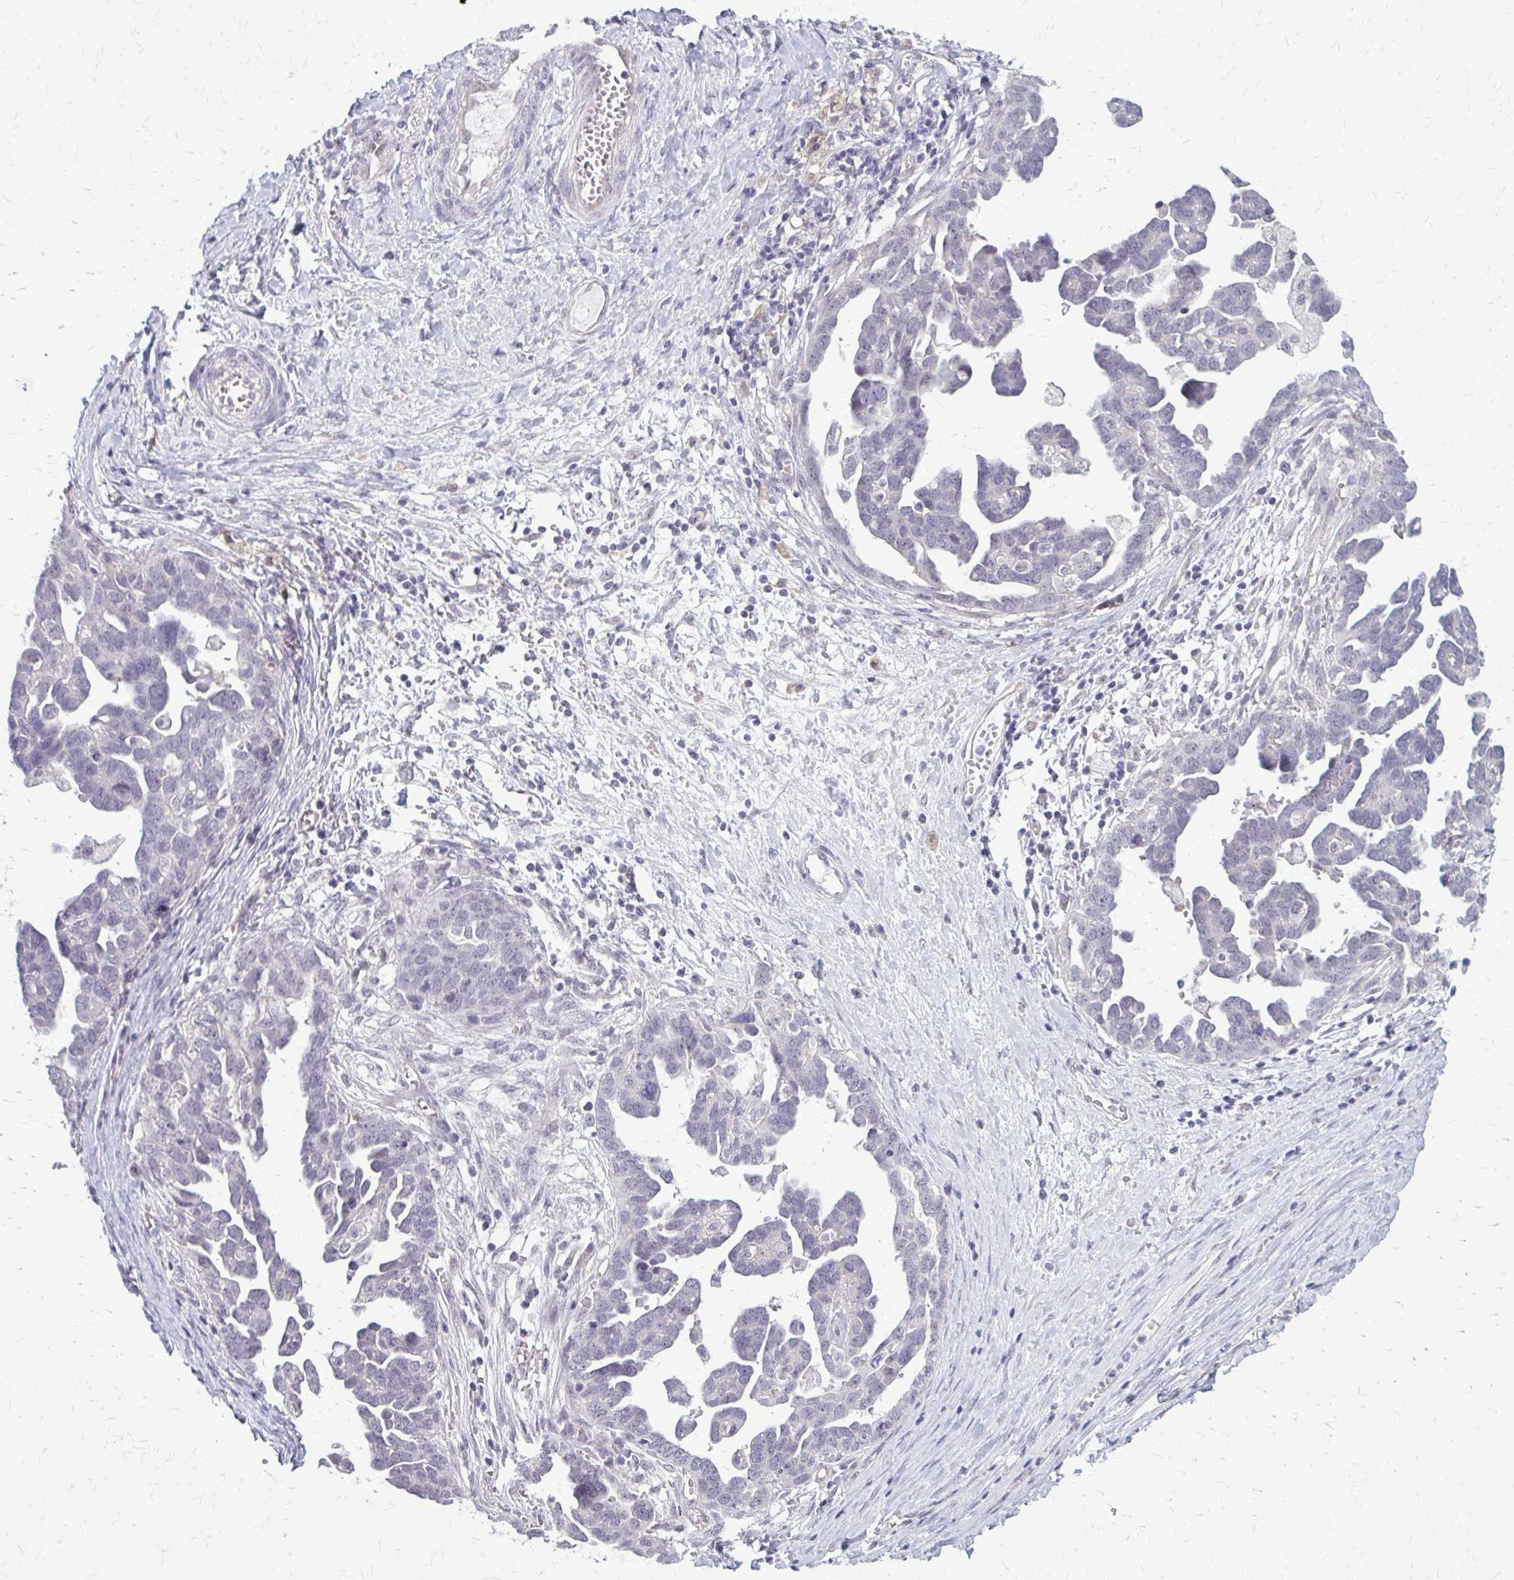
{"staining": {"intensity": "negative", "quantity": "none", "location": "none"}, "tissue": "ovarian cancer", "cell_type": "Tumor cells", "image_type": "cancer", "snomed": [{"axis": "morphology", "description": "Cystadenocarcinoma, serous, NOS"}, {"axis": "topography", "description": "Ovary"}], "caption": "This is an immunohistochemistry (IHC) micrograph of human serous cystadenocarcinoma (ovarian). There is no staining in tumor cells.", "gene": "PLCB1", "patient": {"sex": "female", "age": 54}}